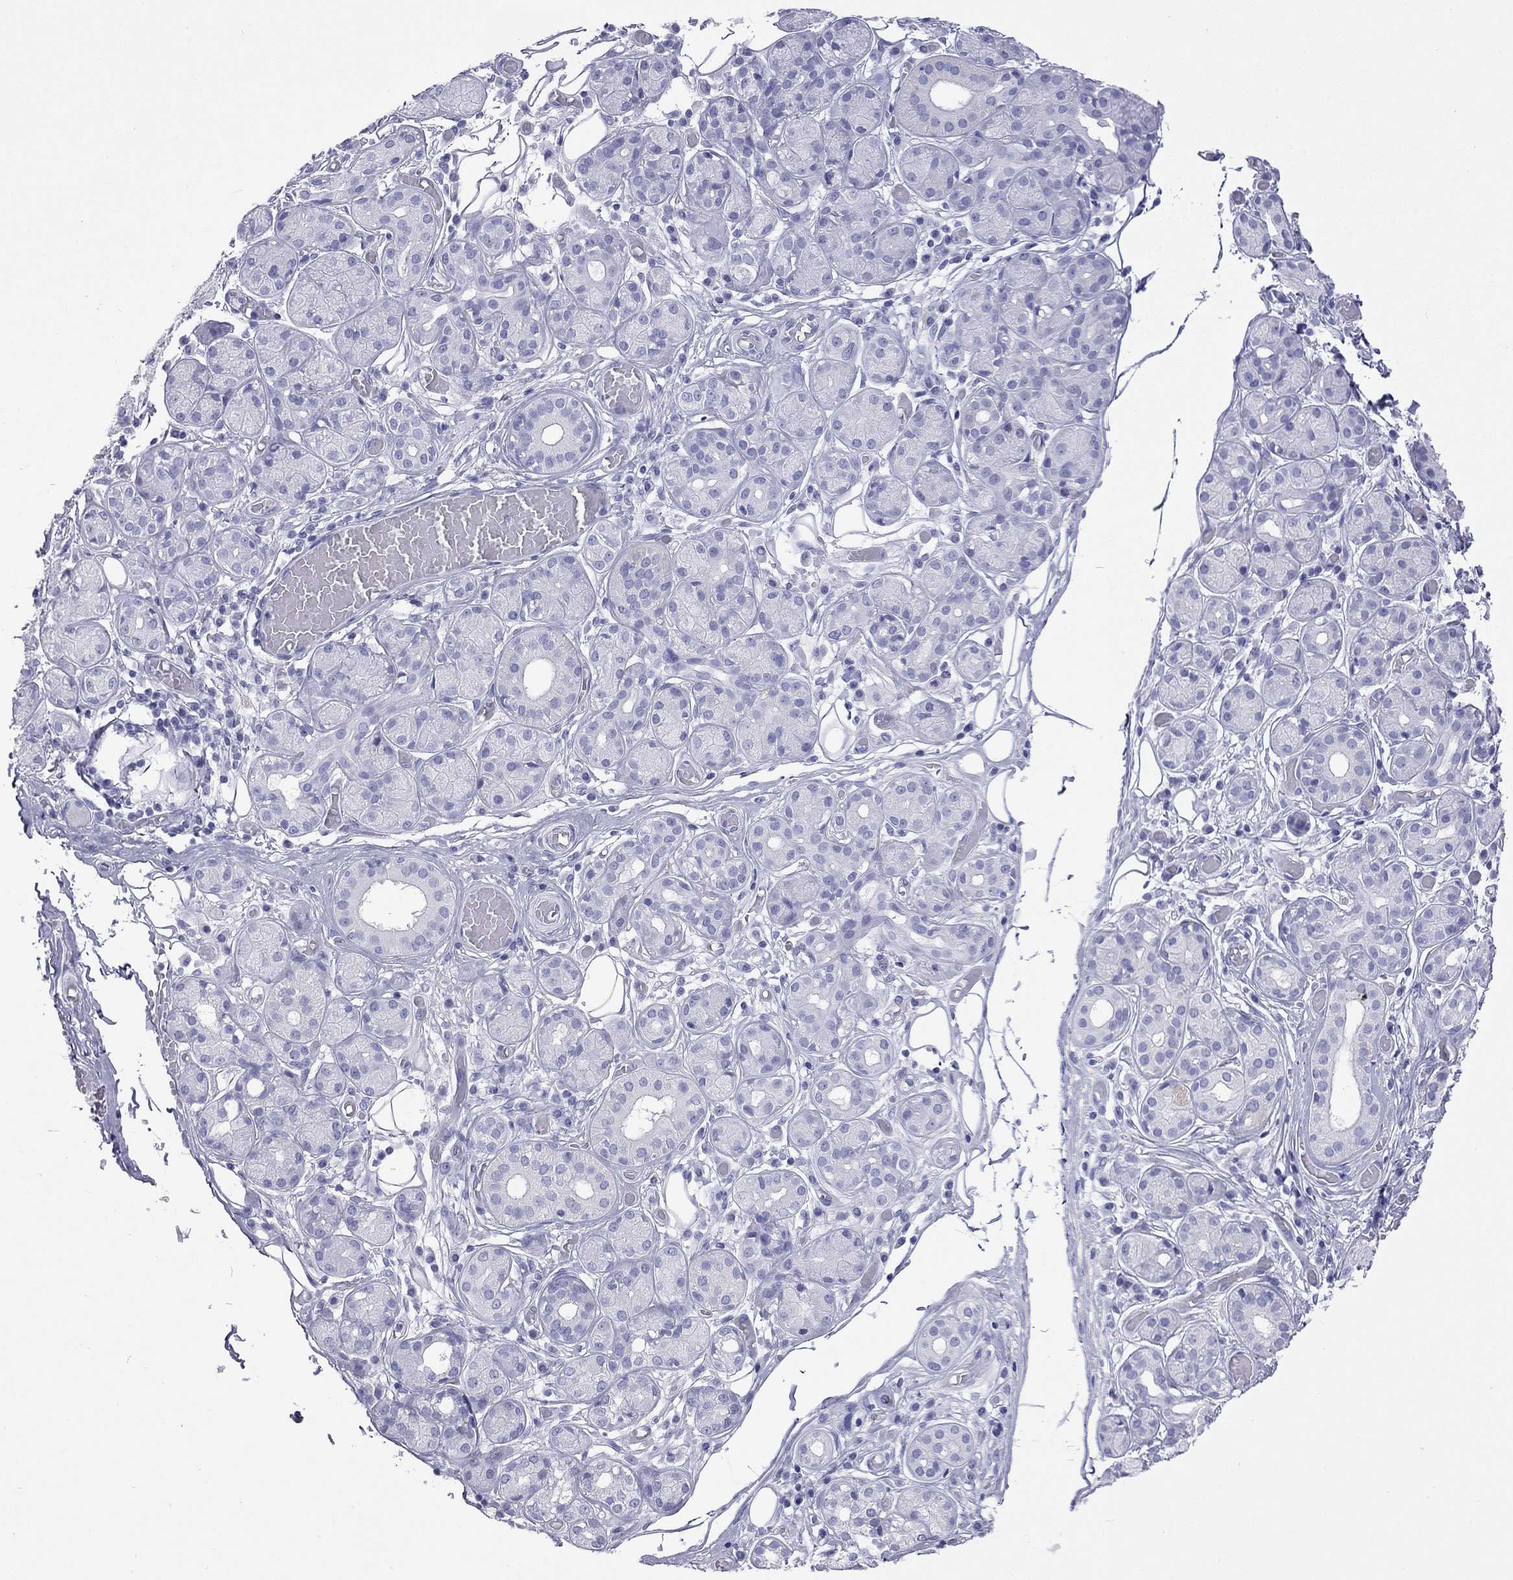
{"staining": {"intensity": "negative", "quantity": "none", "location": "none"}, "tissue": "salivary gland", "cell_type": "Glandular cells", "image_type": "normal", "snomed": [{"axis": "morphology", "description": "Normal tissue, NOS"}, {"axis": "topography", "description": "Salivary gland"}, {"axis": "topography", "description": "Peripheral nerve tissue"}], "caption": "Immunohistochemistry (IHC) of benign human salivary gland demonstrates no staining in glandular cells.", "gene": "DPY19L2", "patient": {"sex": "male", "age": 71}}